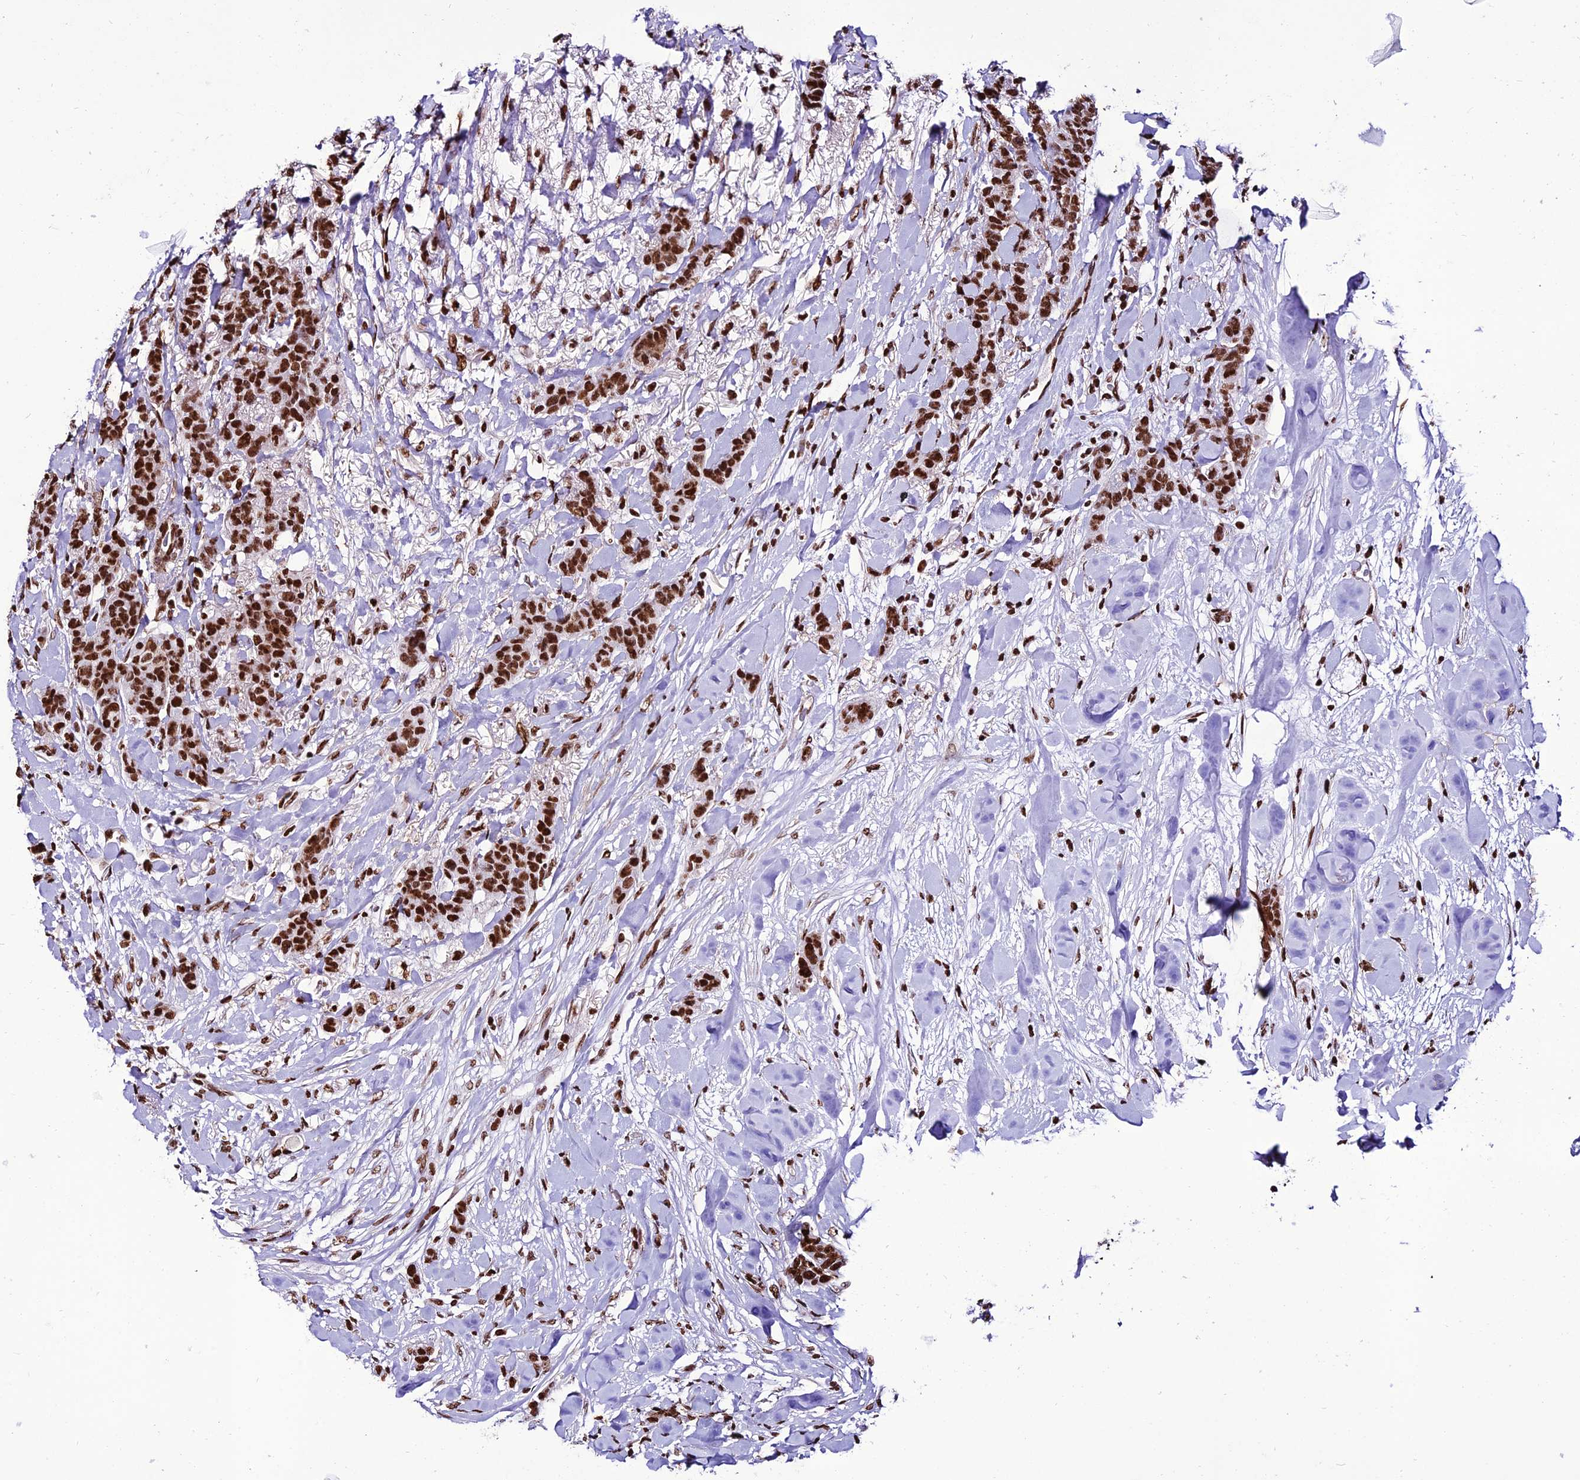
{"staining": {"intensity": "strong", "quantity": ">75%", "location": "nuclear"}, "tissue": "breast cancer", "cell_type": "Tumor cells", "image_type": "cancer", "snomed": [{"axis": "morphology", "description": "Duct carcinoma"}, {"axis": "topography", "description": "Breast"}], "caption": "A histopathology image of human breast cancer (intraductal carcinoma) stained for a protein demonstrates strong nuclear brown staining in tumor cells.", "gene": "INO80E", "patient": {"sex": "female", "age": 40}}